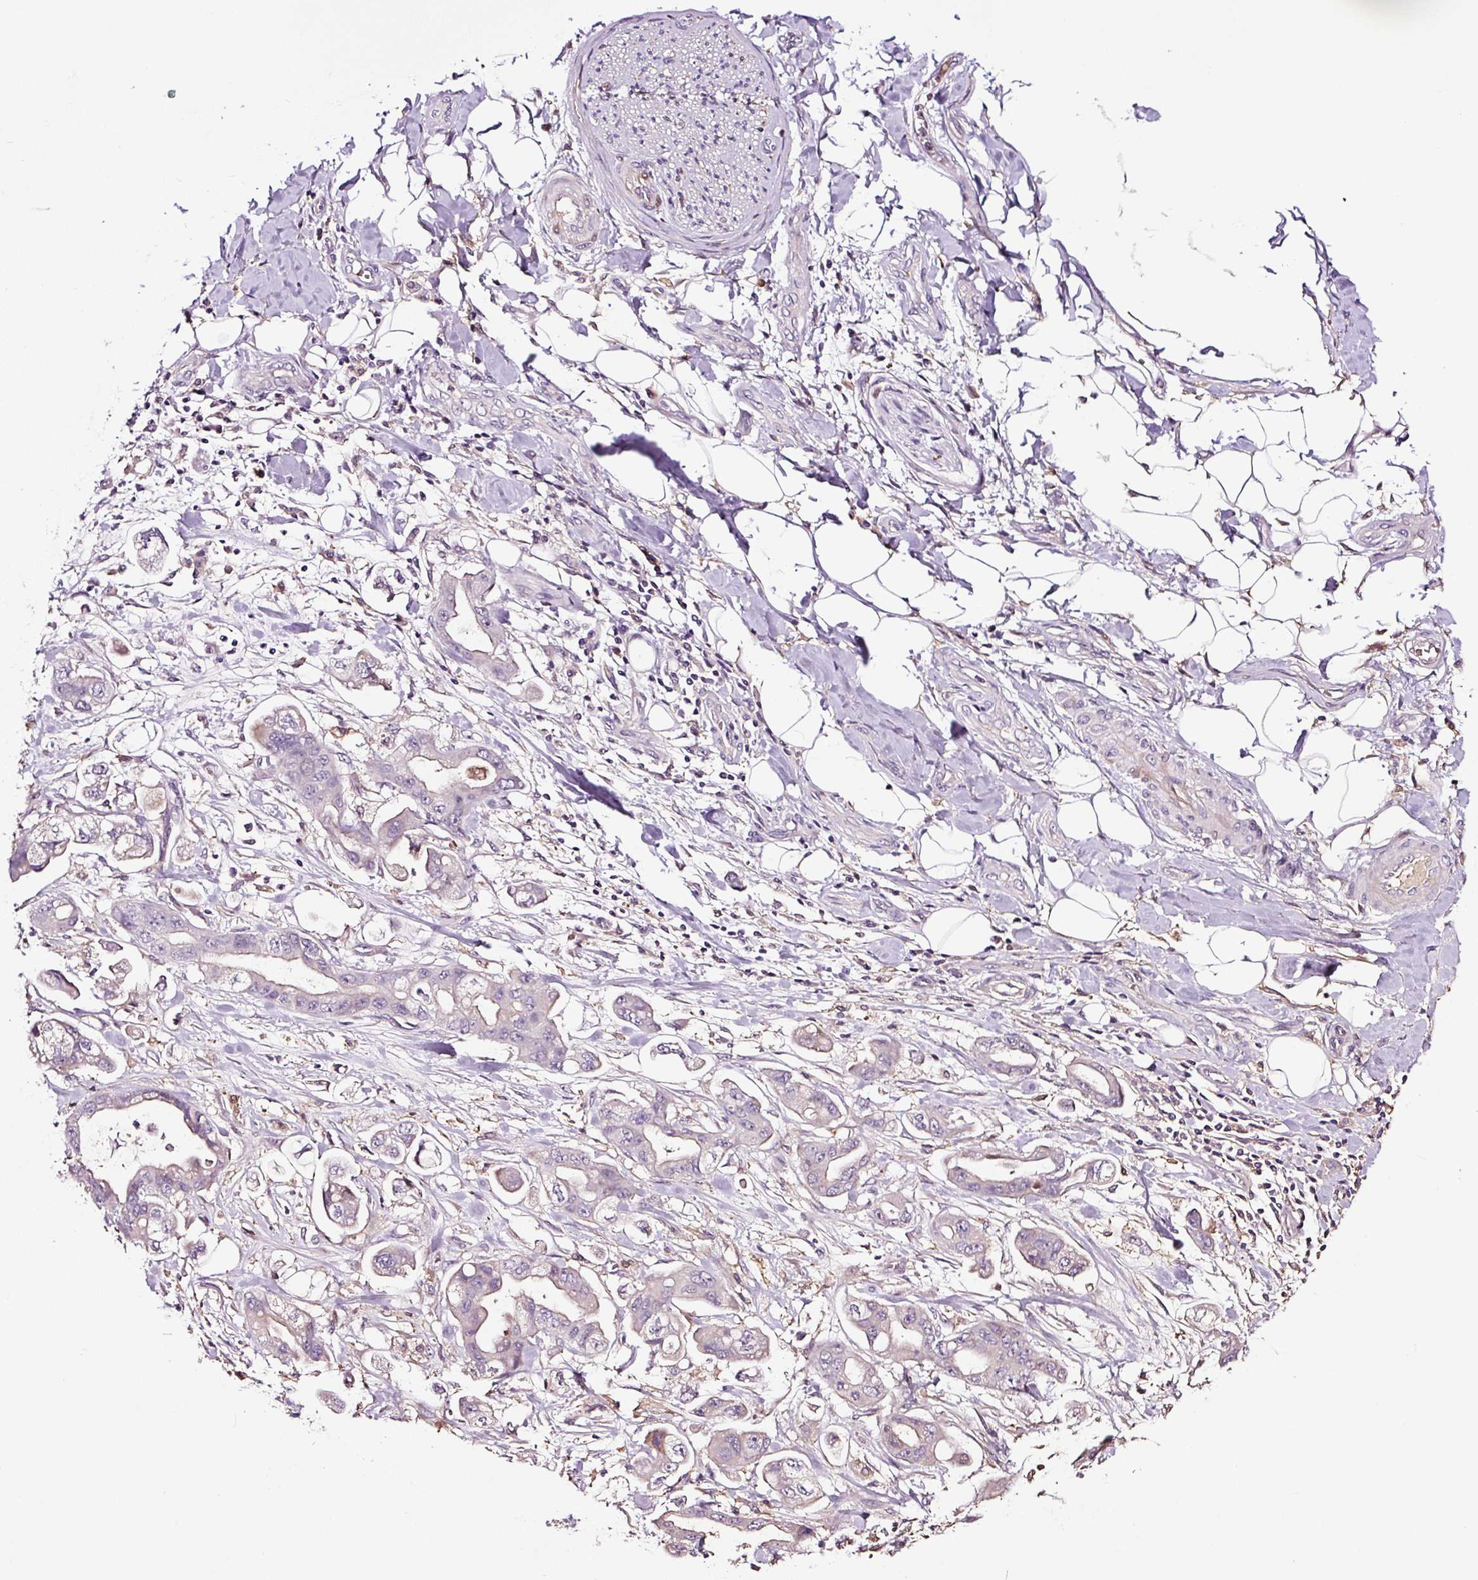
{"staining": {"intensity": "negative", "quantity": "none", "location": "none"}, "tissue": "stomach cancer", "cell_type": "Tumor cells", "image_type": "cancer", "snomed": [{"axis": "morphology", "description": "Adenocarcinoma, NOS"}, {"axis": "topography", "description": "Stomach"}], "caption": "Adenocarcinoma (stomach) was stained to show a protein in brown. There is no significant staining in tumor cells.", "gene": "LRRC24", "patient": {"sex": "male", "age": 62}}